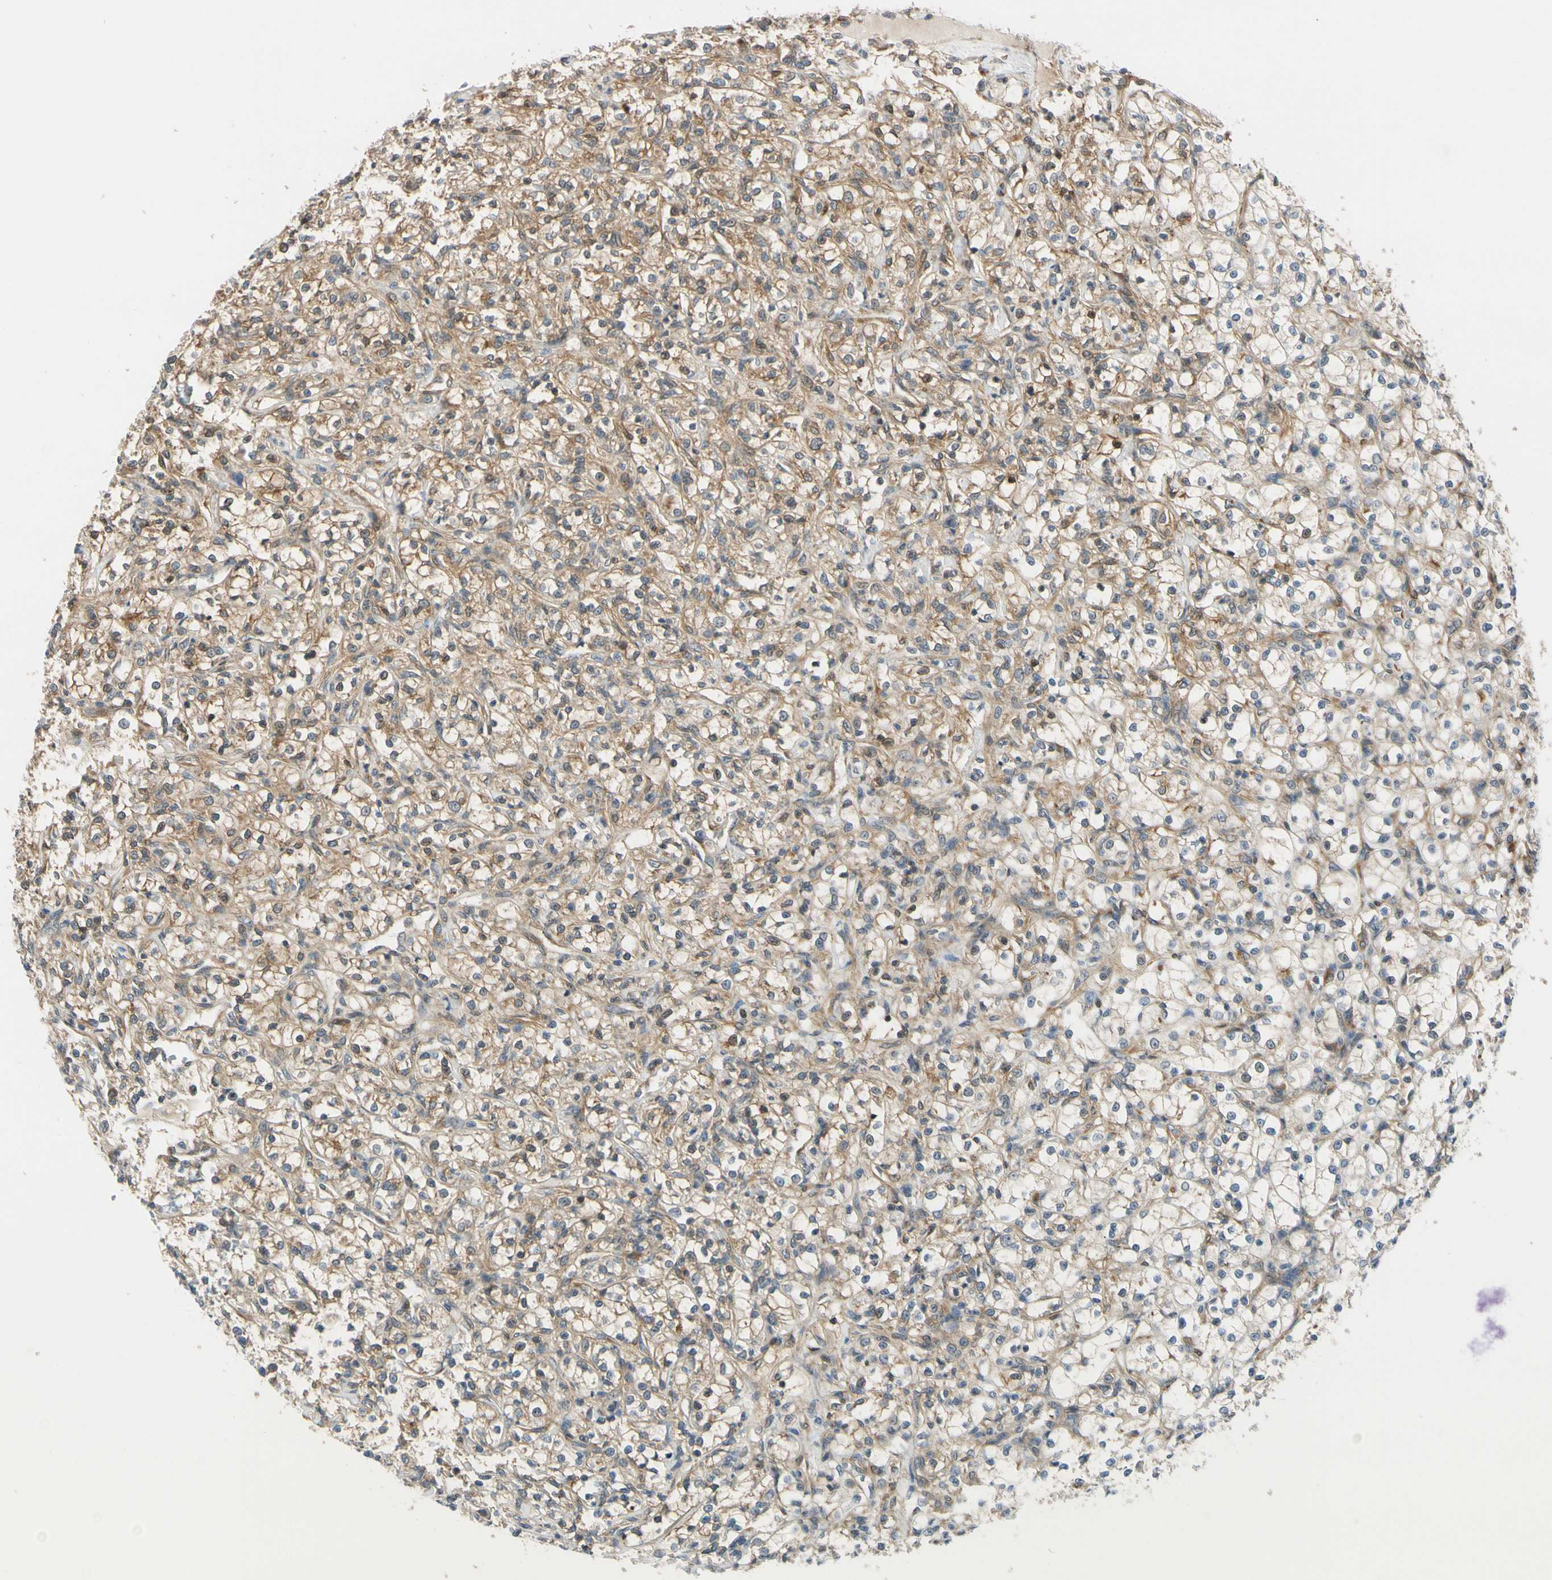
{"staining": {"intensity": "weak", "quantity": ">75%", "location": "cytoplasmic/membranous,nuclear"}, "tissue": "renal cancer", "cell_type": "Tumor cells", "image_type": "cancer", "snomed": [{"axis": "morphology", "description": "Adenocarcinoma, NOS"}, {"axis": "topography", "description": "Kidney"}], "caption": "Protein staining of adenocarcinoma (renal) tissue displays weak cytoplasmic/membranous and nuclear expression in about >75% of tumor cells.", "gene": "RASGRF1", "patient": {"sex": "female", "age": 69}}